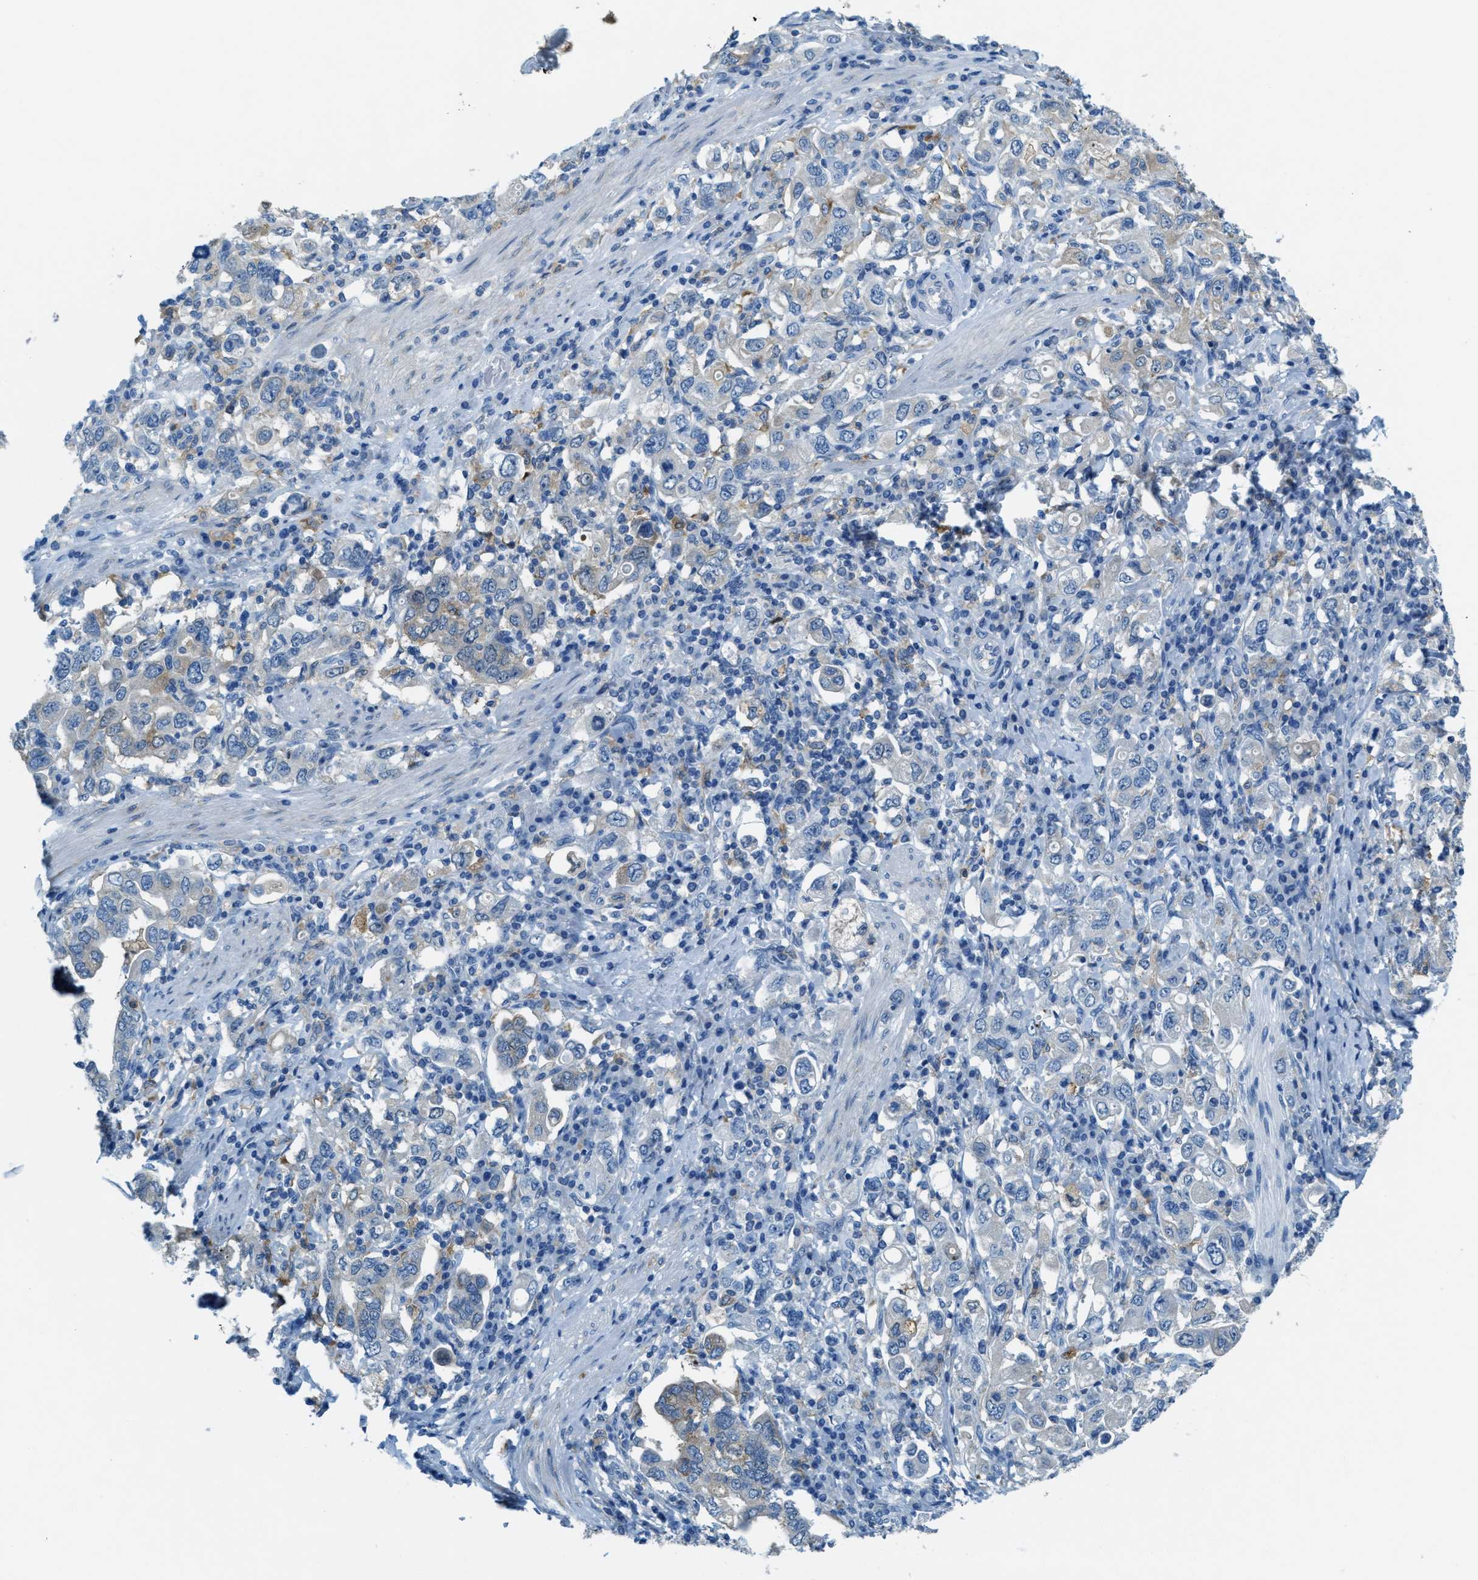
{"staining": {"intensity": "weak", "quantity": "<25%", "location": "cytoplasmic/membranous"}, "tissue": "stomach cancer", "cell_type": "Tumor cells", "image_type": "cancer", "snomed": [{"axis": "morphology", "description": "Adenocarcinoma, NOS"}, {"axis": "topography", "description": "Stomach, upper"}], "caption": "Tumor cells are negative for brown protein staining in stomach cancer.", "gene": "MATCAP2", "patient": {"sex": "male", "age": 62}}